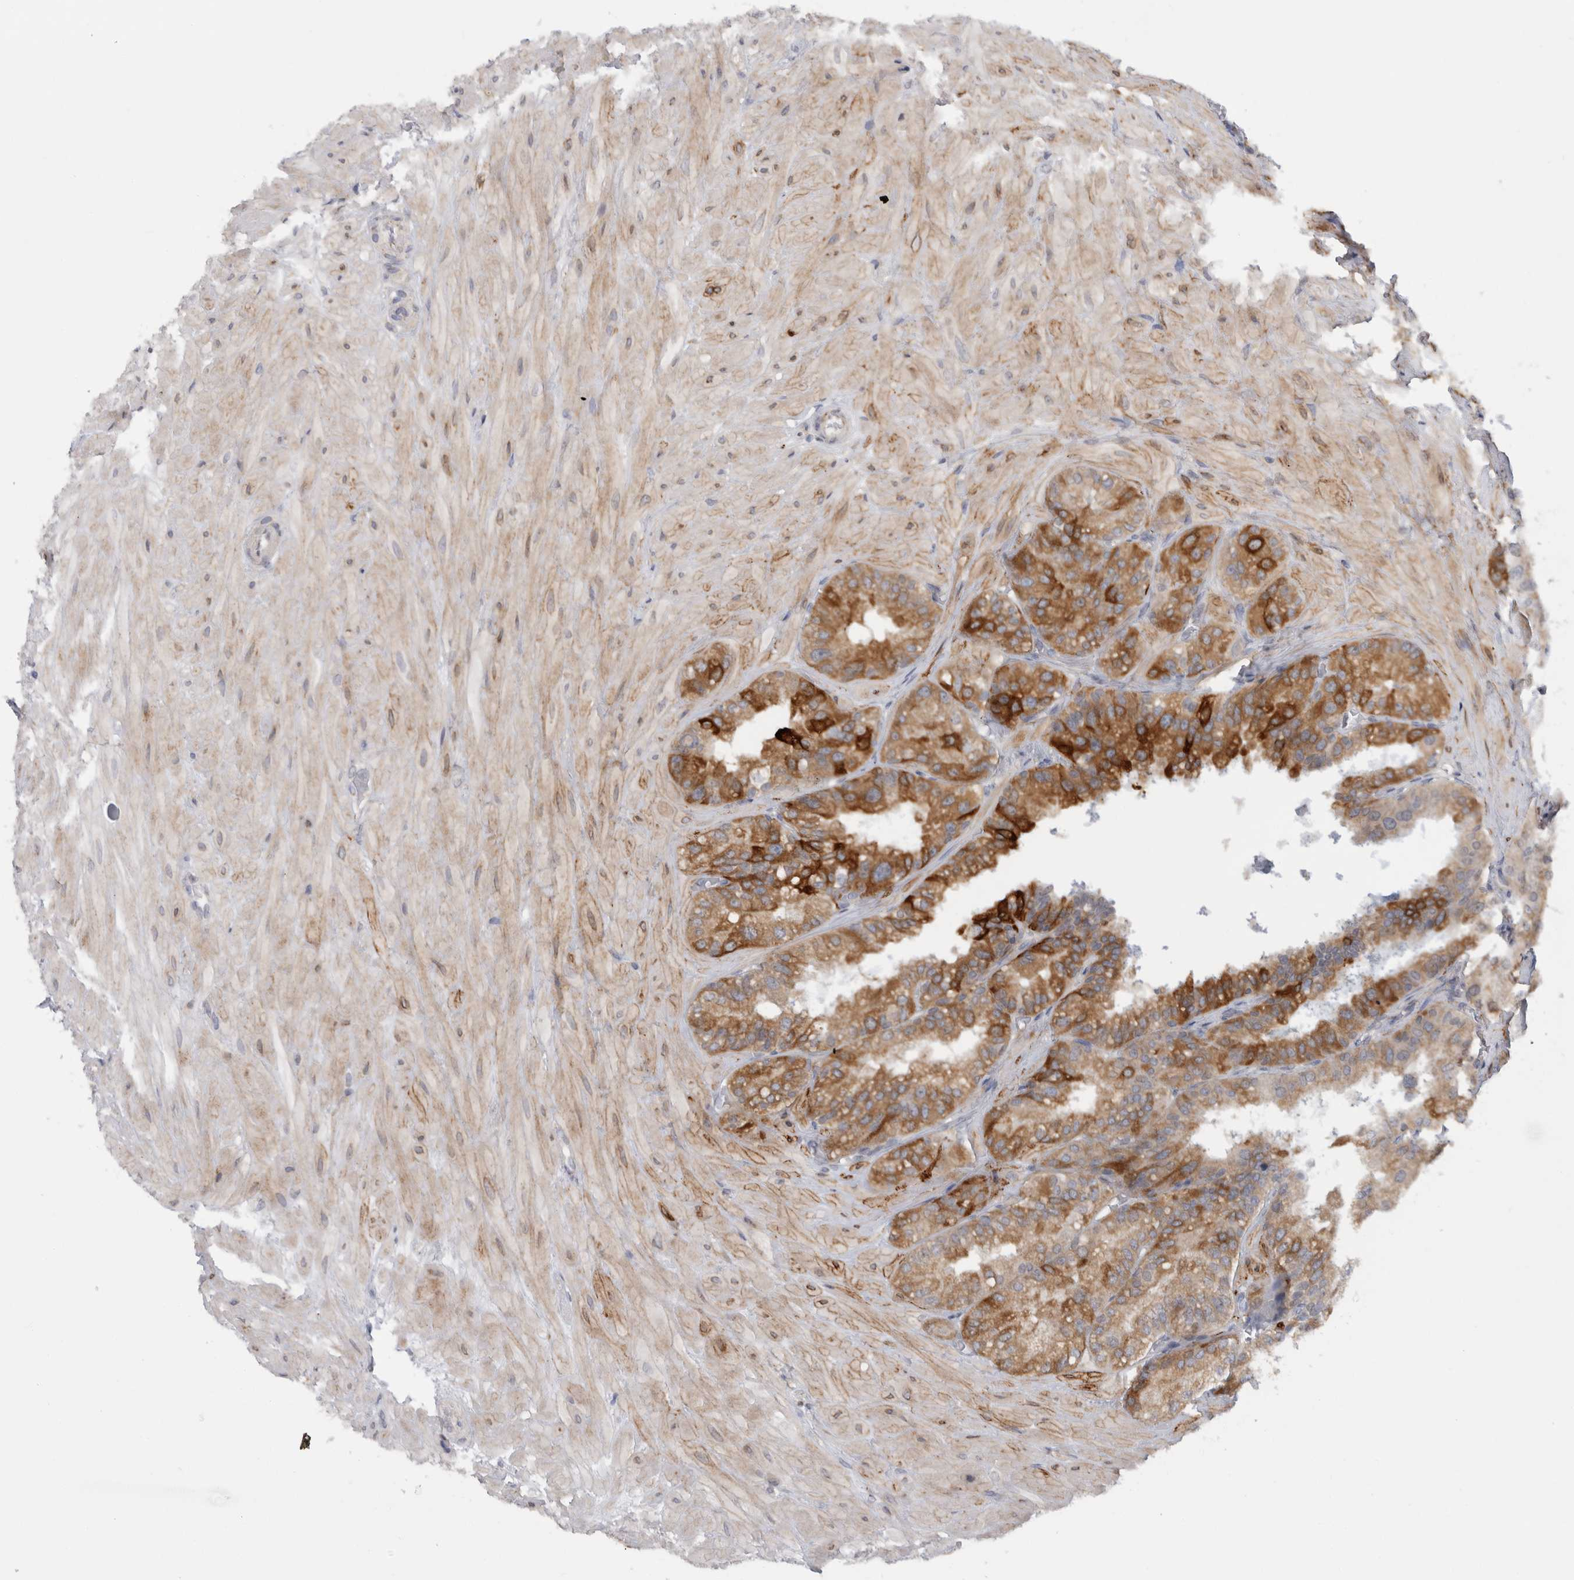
{"staining": {"intensity": "moderate", "quantity": "25%-75%", "location": "cytoplasmic/membranous"}, "tissue": "seminal vesicle", "cell_type": "Glandular cells", "image_type": "normal", "snomed": [{"axis": "morphology", "description": "Normal tissue, NOS"}, {"axis": "topography", "description": "Prostate"}, {"axis": "topography", "description": "Seminal veicle"}], "caption": "A brown stain labels moderate cytoplasmic/membranous positivity of a protein in glandular cells of unremarkable human seminal vesicle.", "gene": "RAB18", "patient": {"sex": "male", "age": 51}}